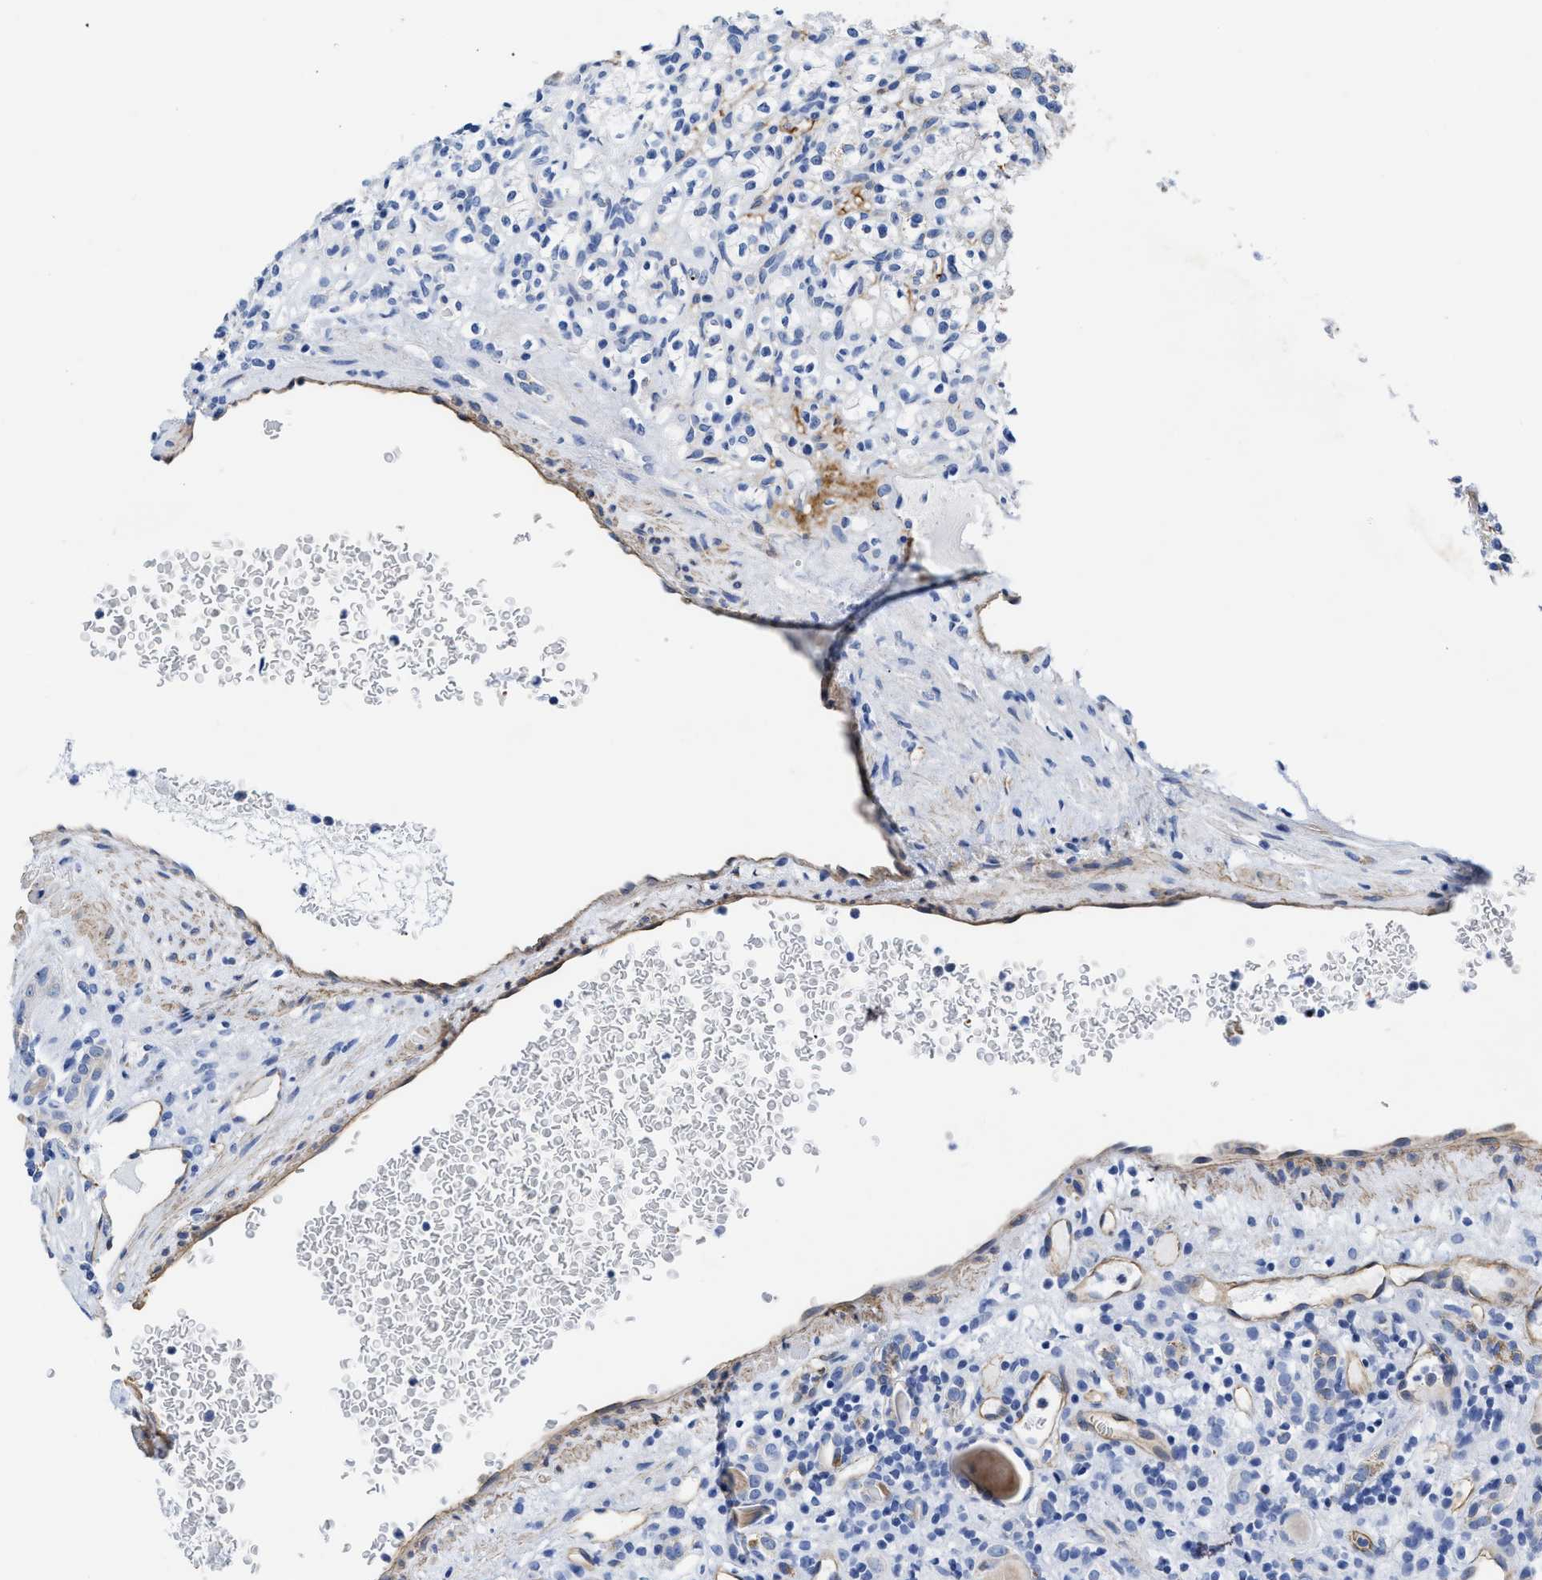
{"staining": {"intensity": "negative", "quantity": "none", "location": "none"}, "tissue": "renal cancer", "cell_type": "Tumor cells", "image_type": "cancer", "snomed": [{"axis": "morphology", "description": "Normal tissue, NOS"}, {"axis": "morphology", "description": "Adenocarcinoma, NOS"}, {"axis": "topography", "description": "Kidney"}], "caption": "This micrograph is of renal cancer stained with immunohistochemistry (IHC) to label a protein in brown with the nuclei are counter-stained blue. There is no staining in tumor cells.", "gene": "KCNMB3", "patient": {"sex": "female", "age": 72}}